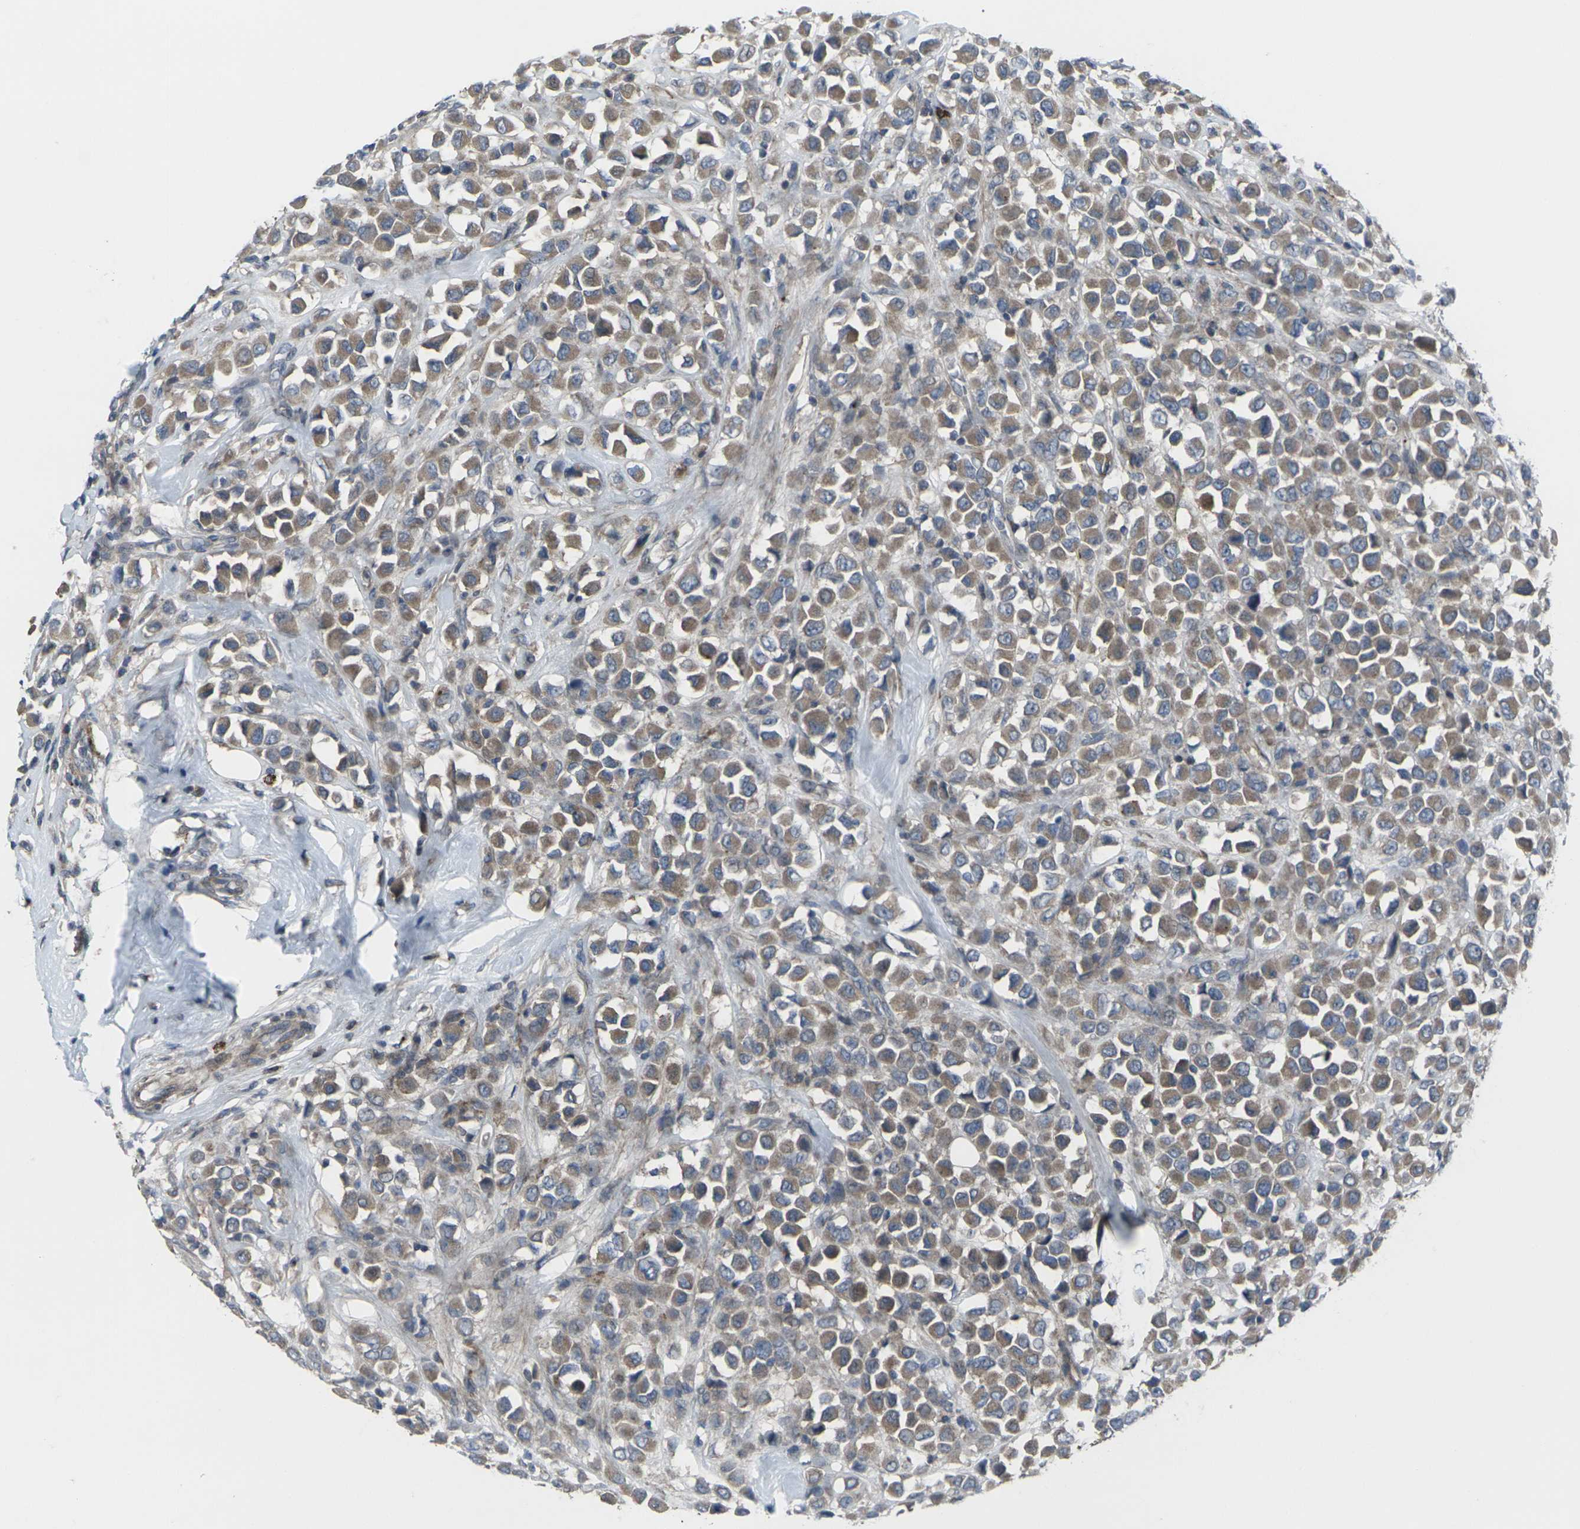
{"staining": {"intensity": "moderate", "quantity": ">75%", "location": "cytoplasmic/membranous"}, "tissue": "breast cancer", "cell_type": "Tumor cells", "image_type": "cancer", "snomed": [{"axis": "morphology", "description": "Duct carcinoma"}, {"axis": "topography", "description": "Breast"}], "caption": "Immunohistochemistry histopathology image of intraductal carcinoma (breast) stained for a protein (brown), which exhibits medium levels of moderate cytoplasmic/membranous positivity in approximately >75% of tumor cells.", "gene": "CCR10", "patient": {"sex": "female", "age": 61}}